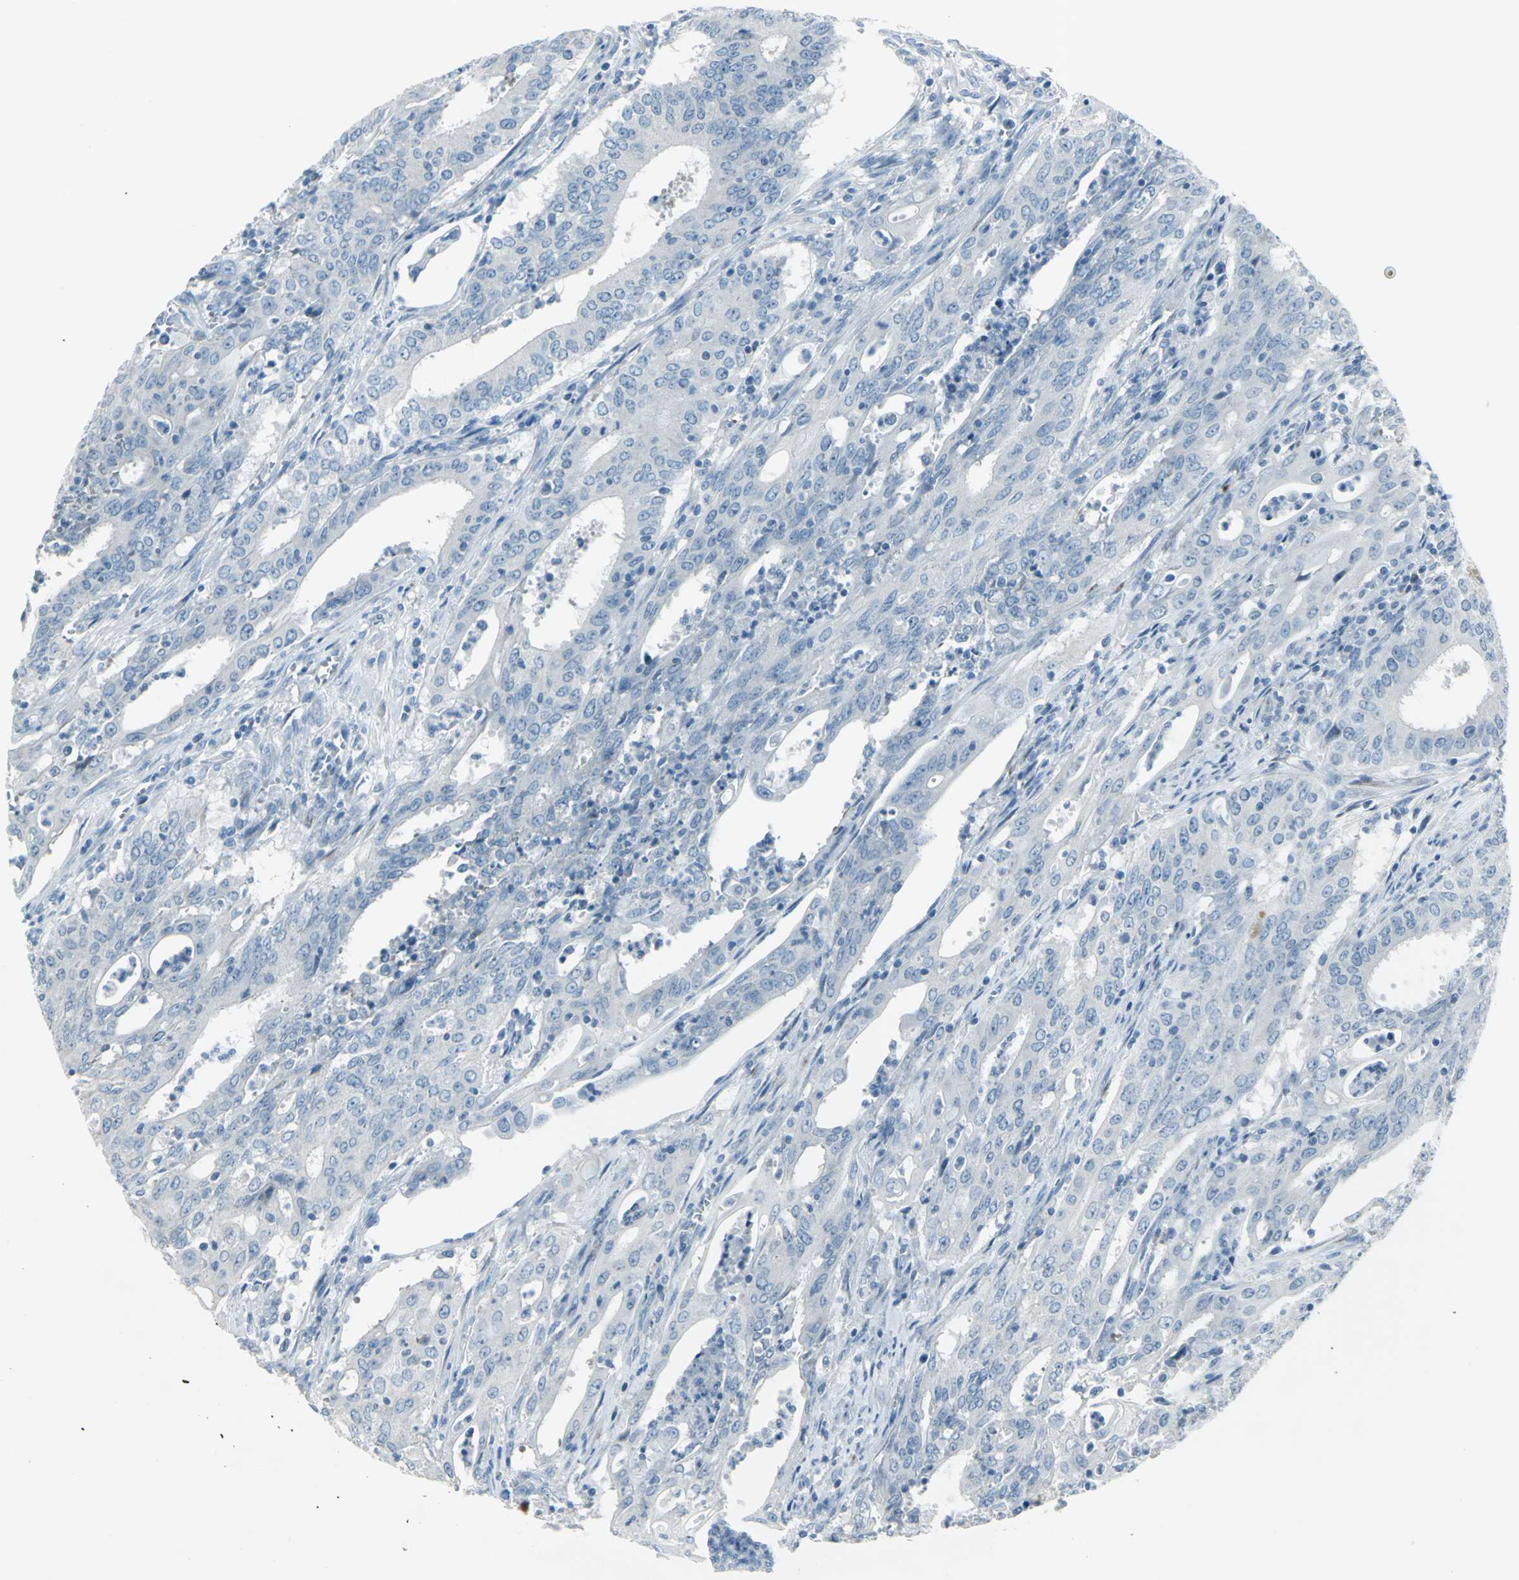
{"staining": {"intensity": "strong", "quantity": "<25%", "location": "cytoplasmic/membranous"}, "tissue": "cervical cancer", "cell_type": "Tumor cells", "image_type": "cancer", "snomed": [{"axis": "morphology", "description": "Adenocarcinoma, NOS"}, {"axis": "topography", "description": "Cervix"}], "caption": "Protein staining of adenocarcinoma (cervical) tissue displays strong cytoplasmic/membranous staining in about <25% of tumor cells.", "gene": "DNAI2", "patient": {"sex": "female", "age": 44}}